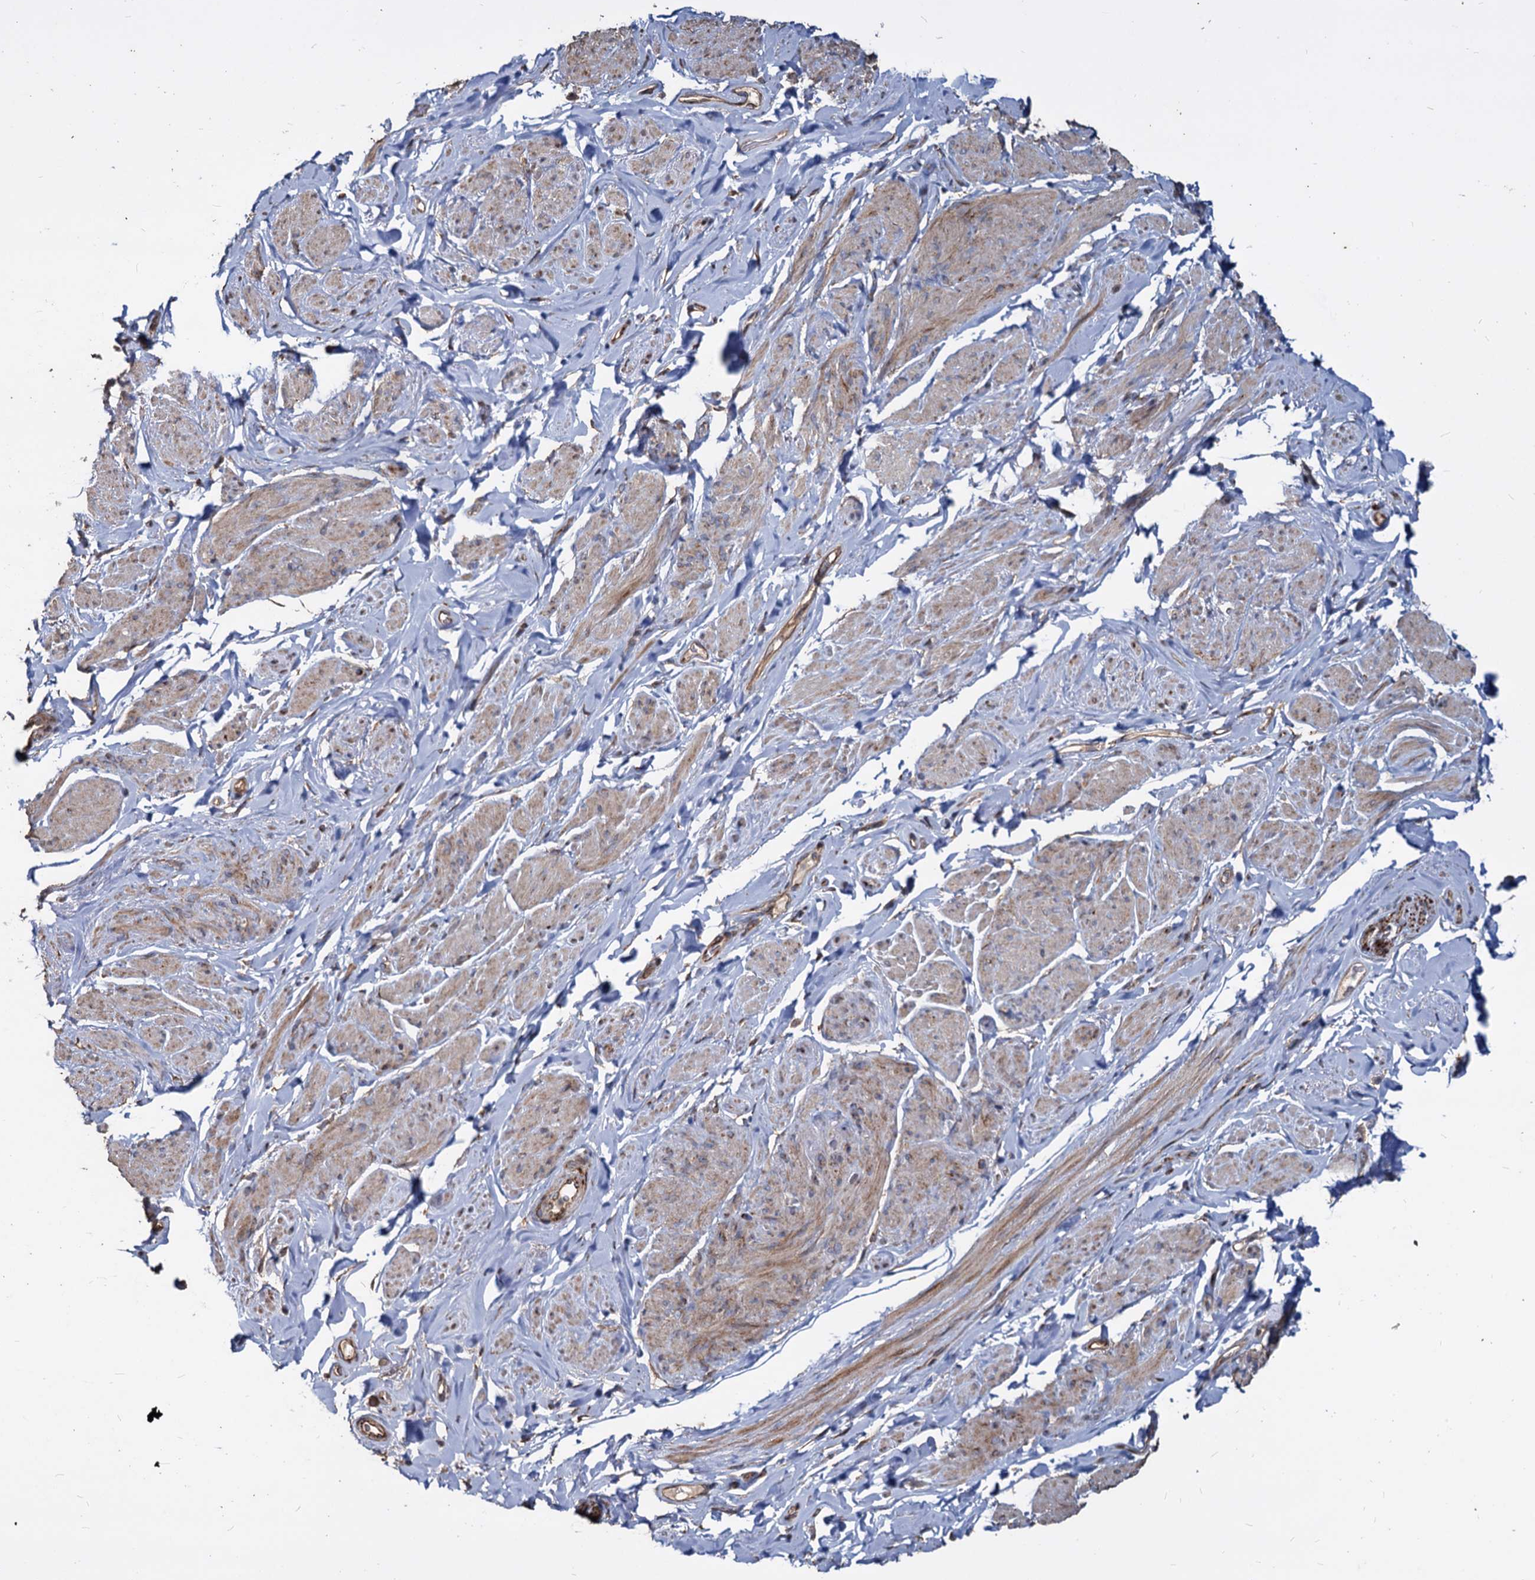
{"staining": {"intensity": "weak", "quantity": "25%-75%", "location": "cytoplasmic/membranous"}, "tissue": "smooth muscle", "cell_type": "Smooth muscle cells", "image_type": "normal", "snomed": [{"axis": "morphology", "description": "Normal tissue, NOS"}, {"axis": "topography", "description": "Smooth muscle"}, {"axis": "topography", "description": "Peripheral nerve tissue"}], "caption": "IHC (DAB) staining of unremarkable smooth muscle reveals weak cytoplasmic/membranous protein positivity in about 25%-75% of smooth muscle cells.", "gene": "DEPDC4", "patient": {"sex": "male", "age": 69}}